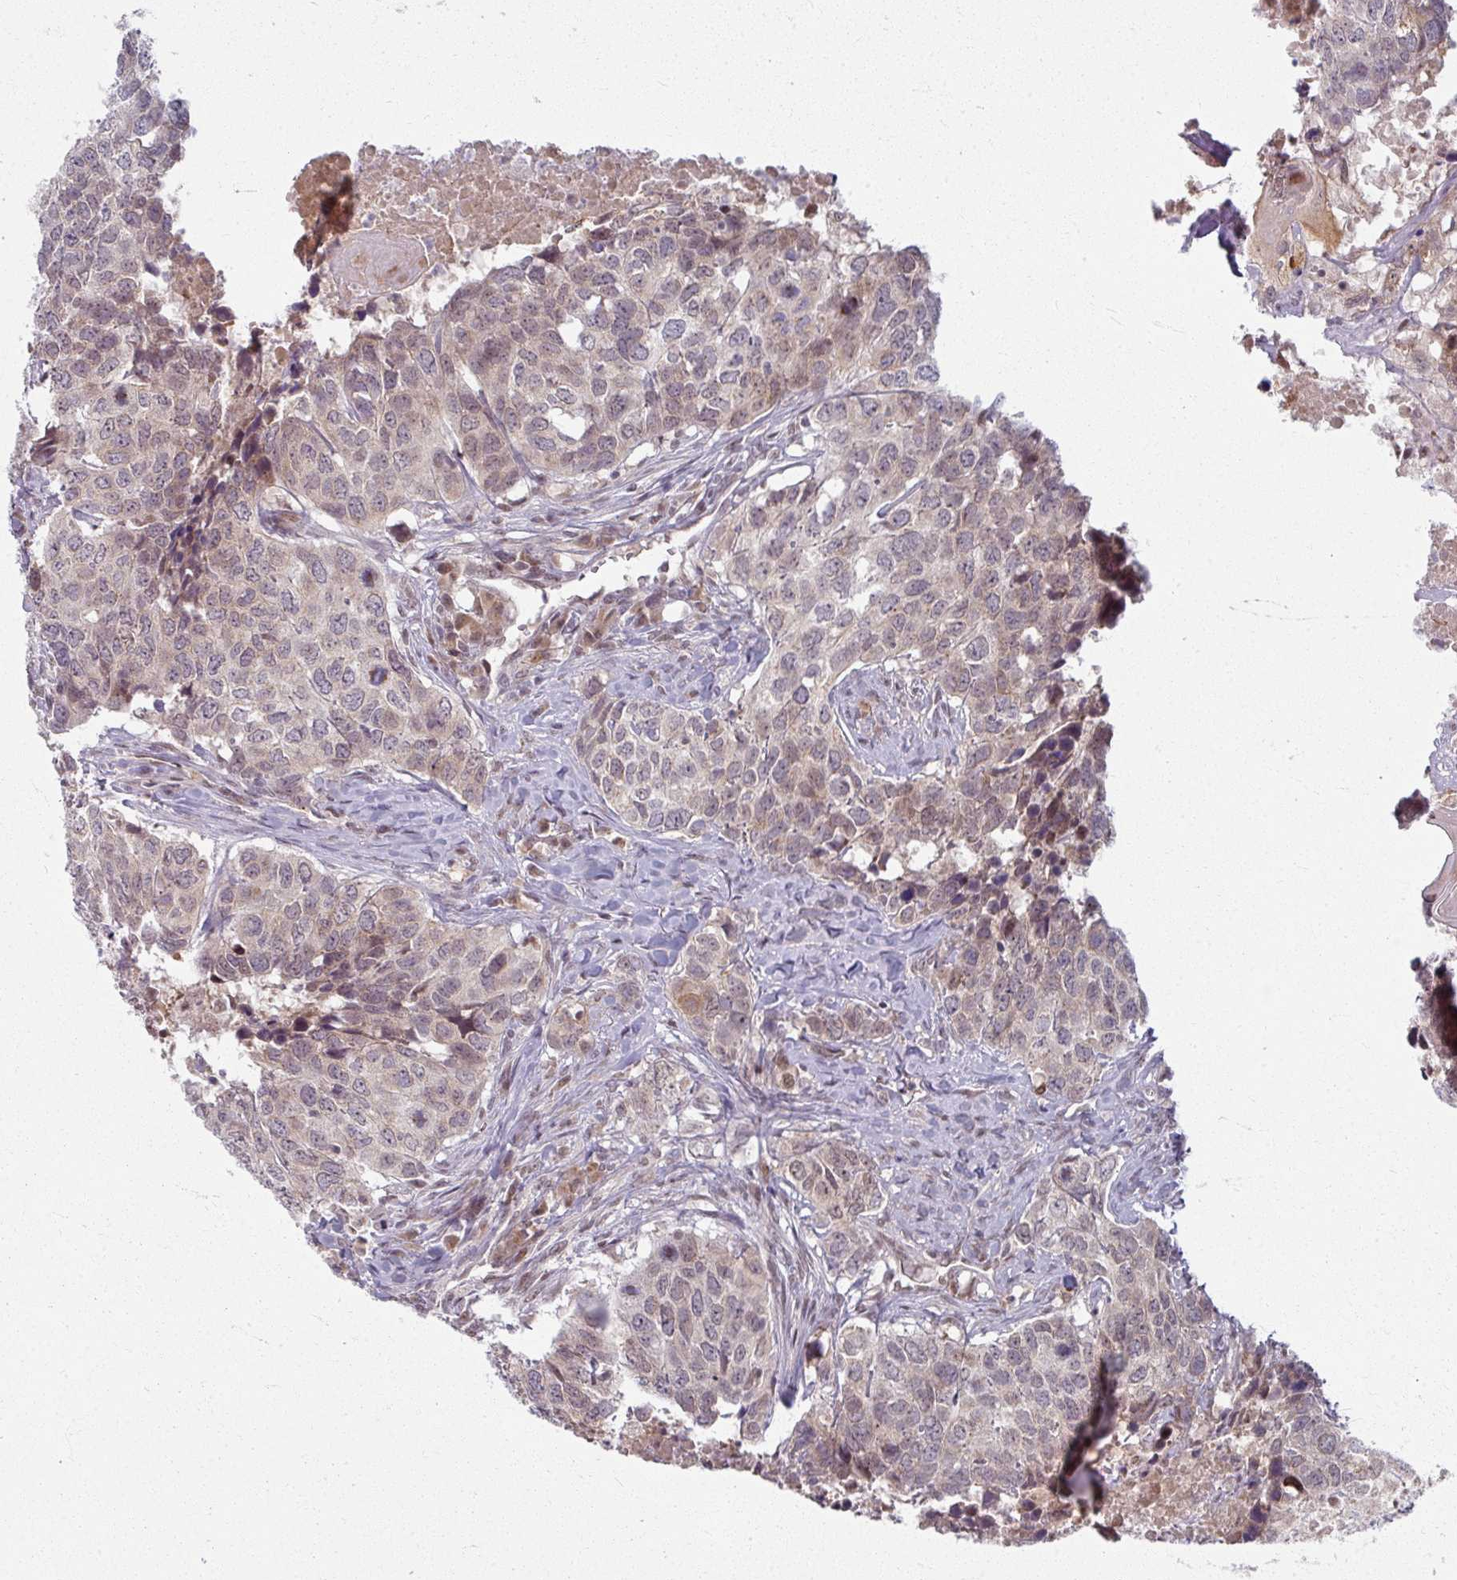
{"staining": {"intensity": "weak", "quantity": "25%-75%", "location": "nuclear"}, "tissue": "head and neck cancer", "cell_type": "Tumor cells", "image_type": "cancer", "snomed": [{"axis": "morphology", "description": "Normal tissue, NOS"}, {"axis": "morphology", "description": "Squamous cell carcinoma, NOS"}, {"axis": "topography", "description": "Skeletal muscle"}, {"axis": "topography", "description": "Vascular tissue"}, {"axis": "topography", "description": "Peripheral nerve tissue"}, {"axis": "topography", "description": "Head-Neck"}], "caption": "Head and neck cancer stained with IHC demonstrates weak nuclear positivity in approximately 25%-75% of tumor cells.", "gene": "KLC3", "patient": {"sex": "male", "age": 66}}